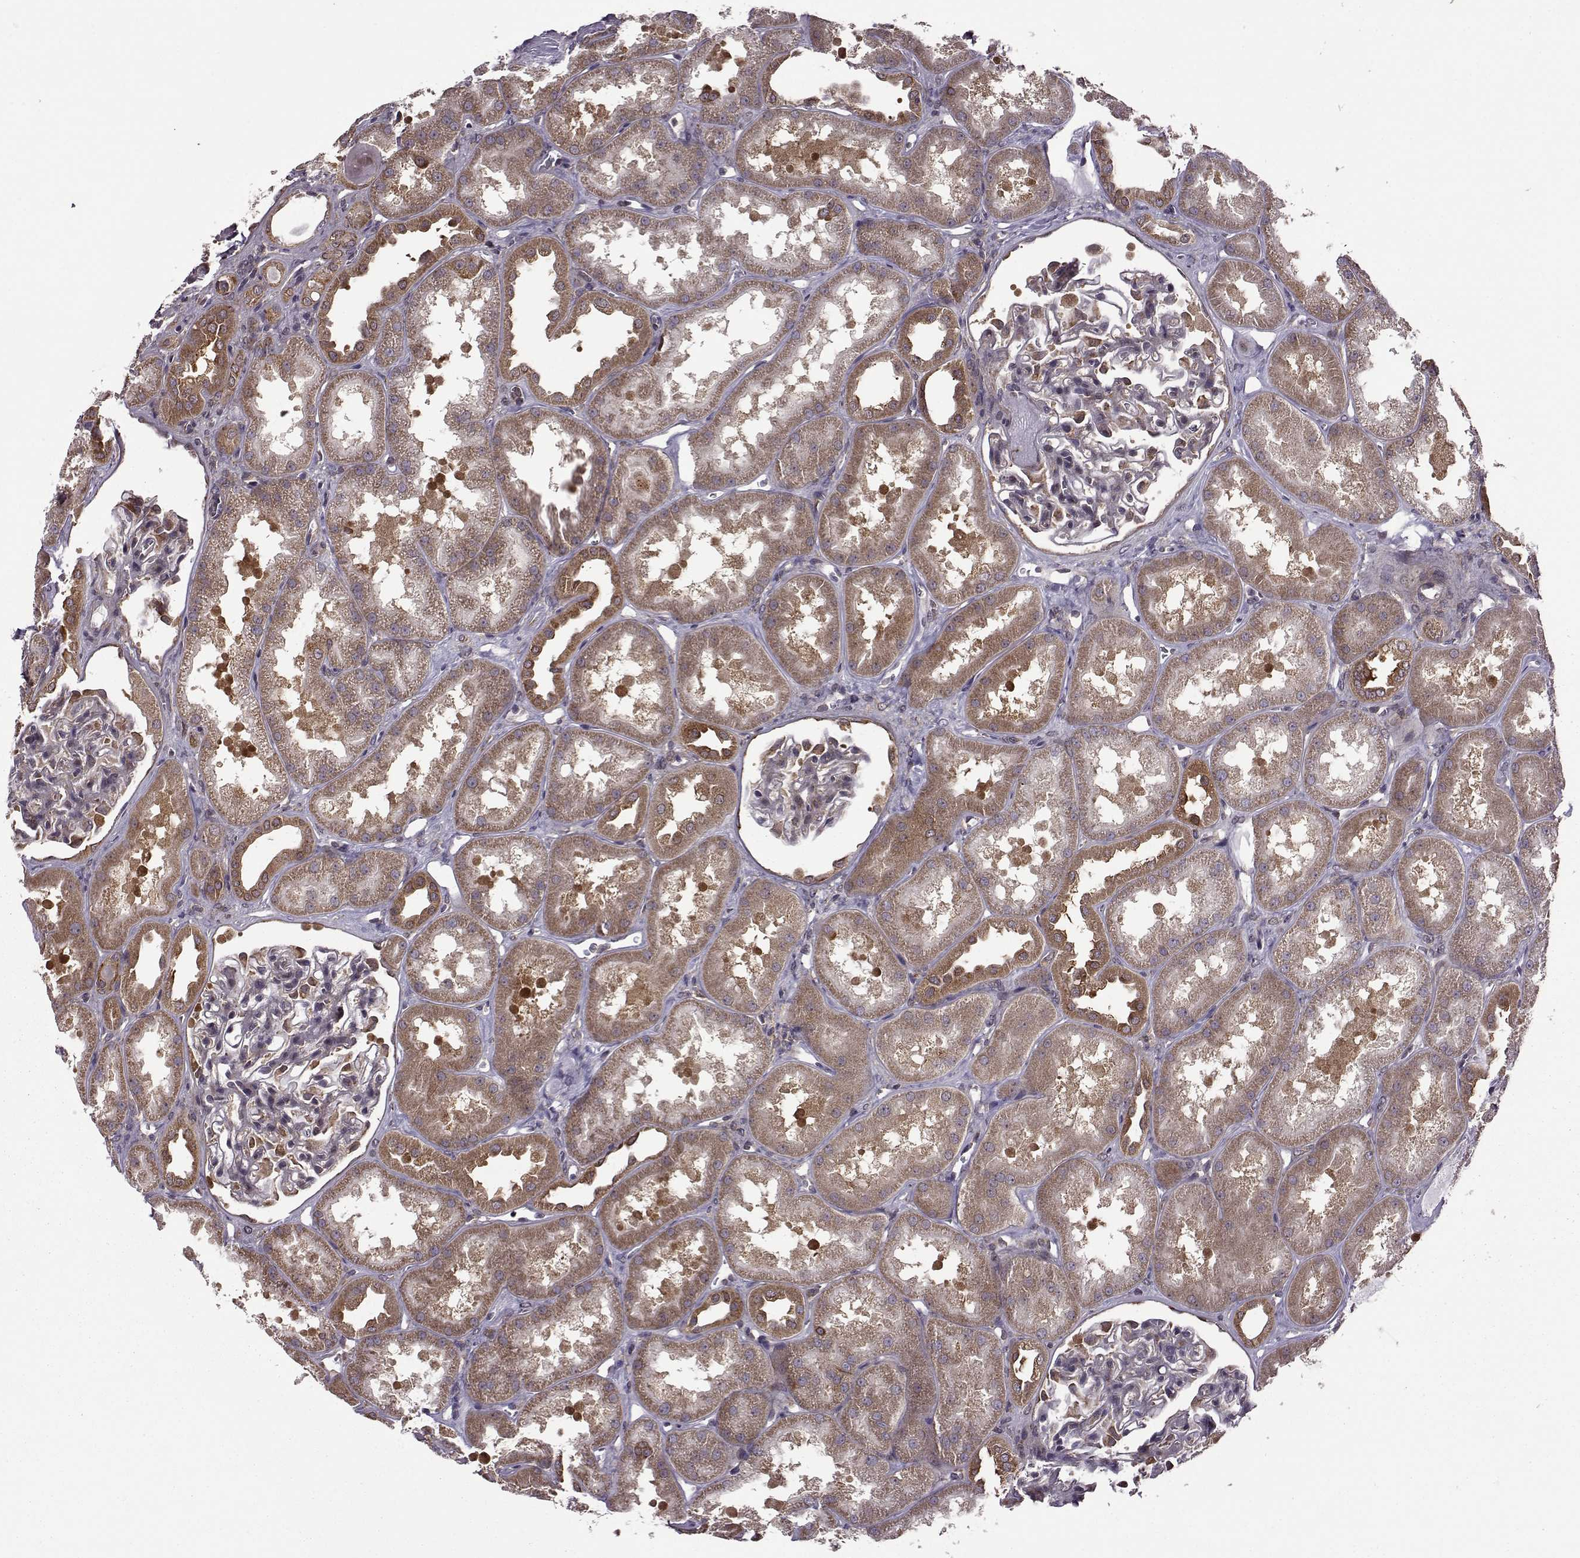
{"staining": {"intensity": "moderate", "quantity": "<25%", "location": "cytoplasmic/membranous"}, "tissue": "kidney", "cell_type": "Cells in glomeruli", "image_type": "normal", "snomed": [{"axis": "morphology", "description": "Normal tissue, NOS"}, {"axis": "topography", "description": "Kidney"}], "caption": "A brown stain highlights moderate cytoplasmic/membranous positivity of a protein in cells in glomeruli of normal human kidney.", "gene": "URI1", "patient": {"sex": "male", "age": 61}}